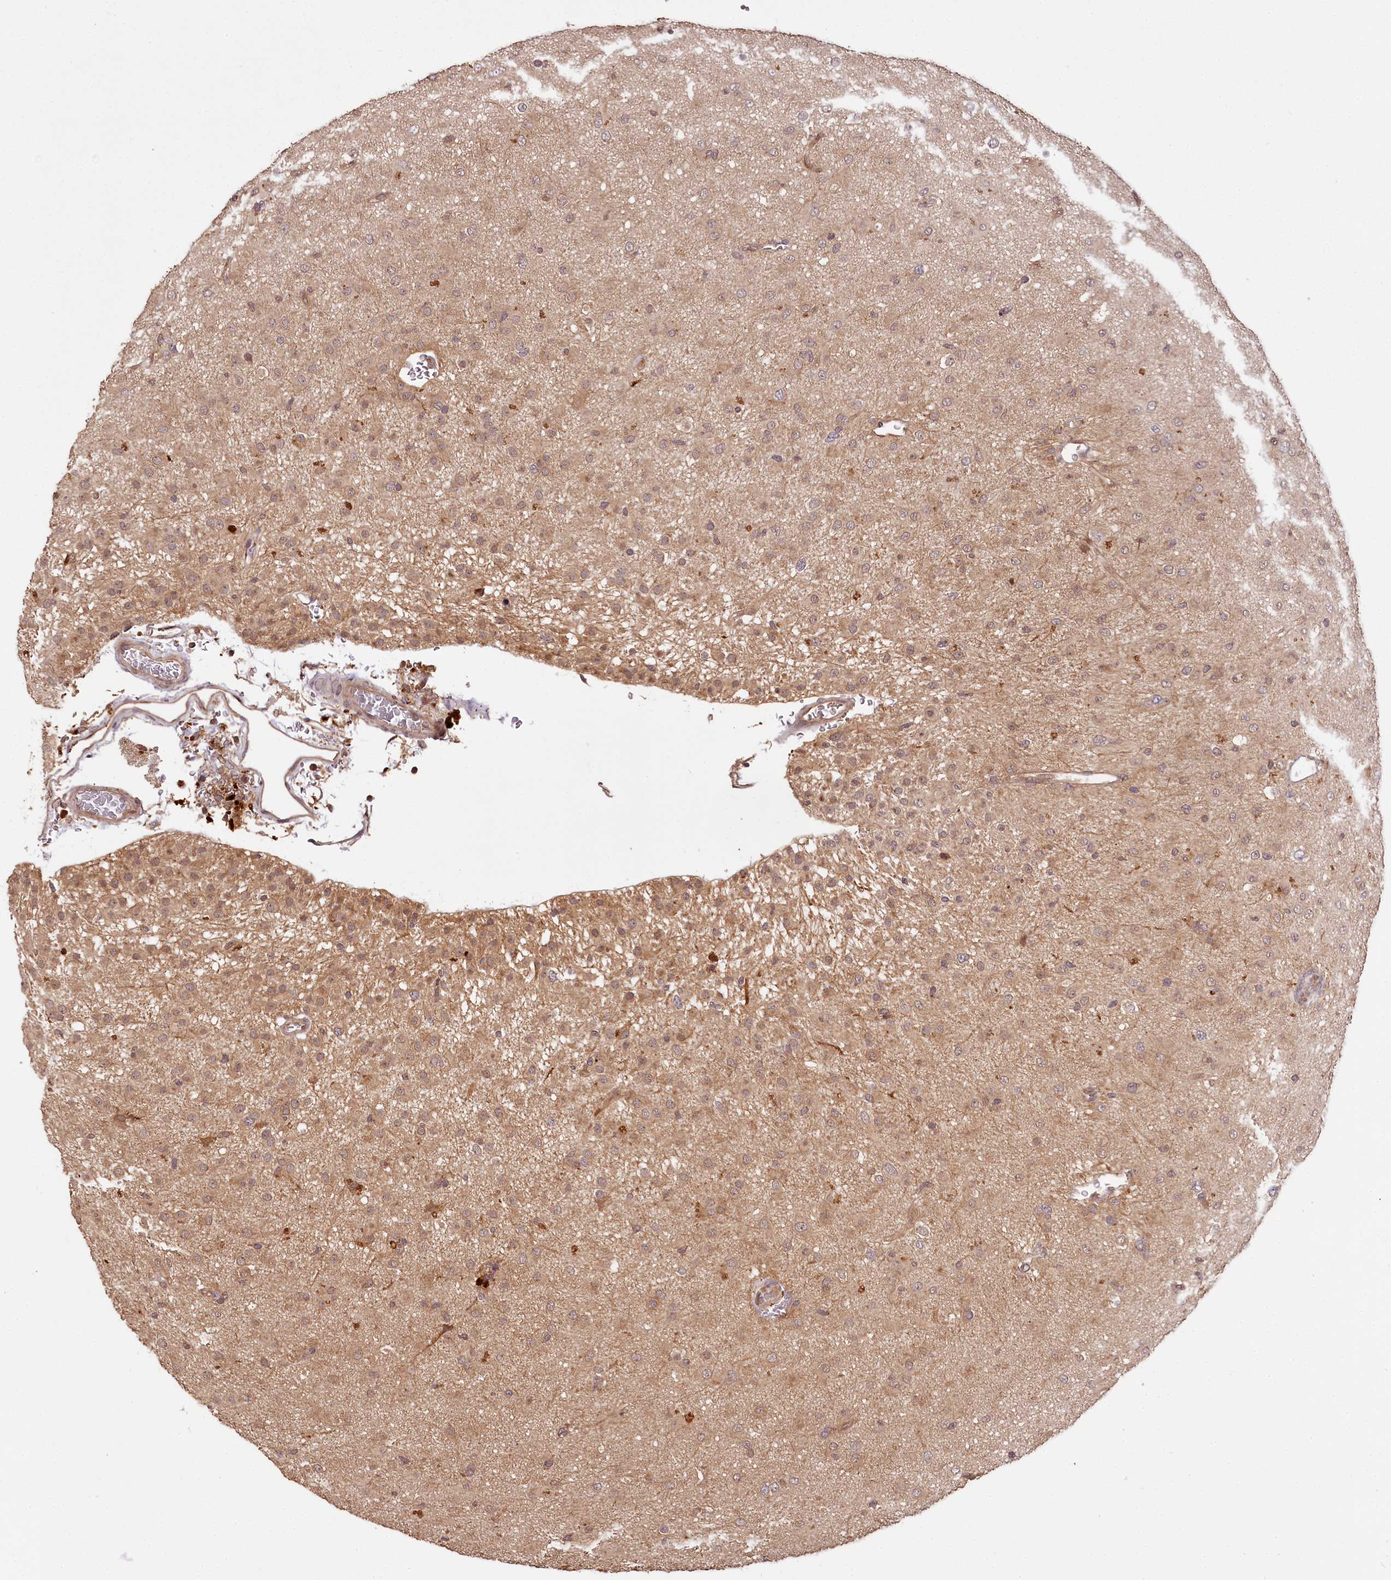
{"staining": {"intensity": "weak", "quantity": "25%-75%", "location": "cytoplasmic/membranous"}, "tissue": "glioma", "cell_type": "Tumor cells", "image_type": "cancer", "snomed": [{"axis": "morphology", "description": "Glioma, malignant, Low grade"}, {"axis": "topography", "description": "Brain"}], "caption": "Malignant glioma (low-grade) stained with DAB immunohistochemistry shows low levels of weak cytoplasmic/membranous expression in approximately 25%-75% of tumor cells.", "gene": "TTC12", "patient": {"sex": "male", "age": 65}}